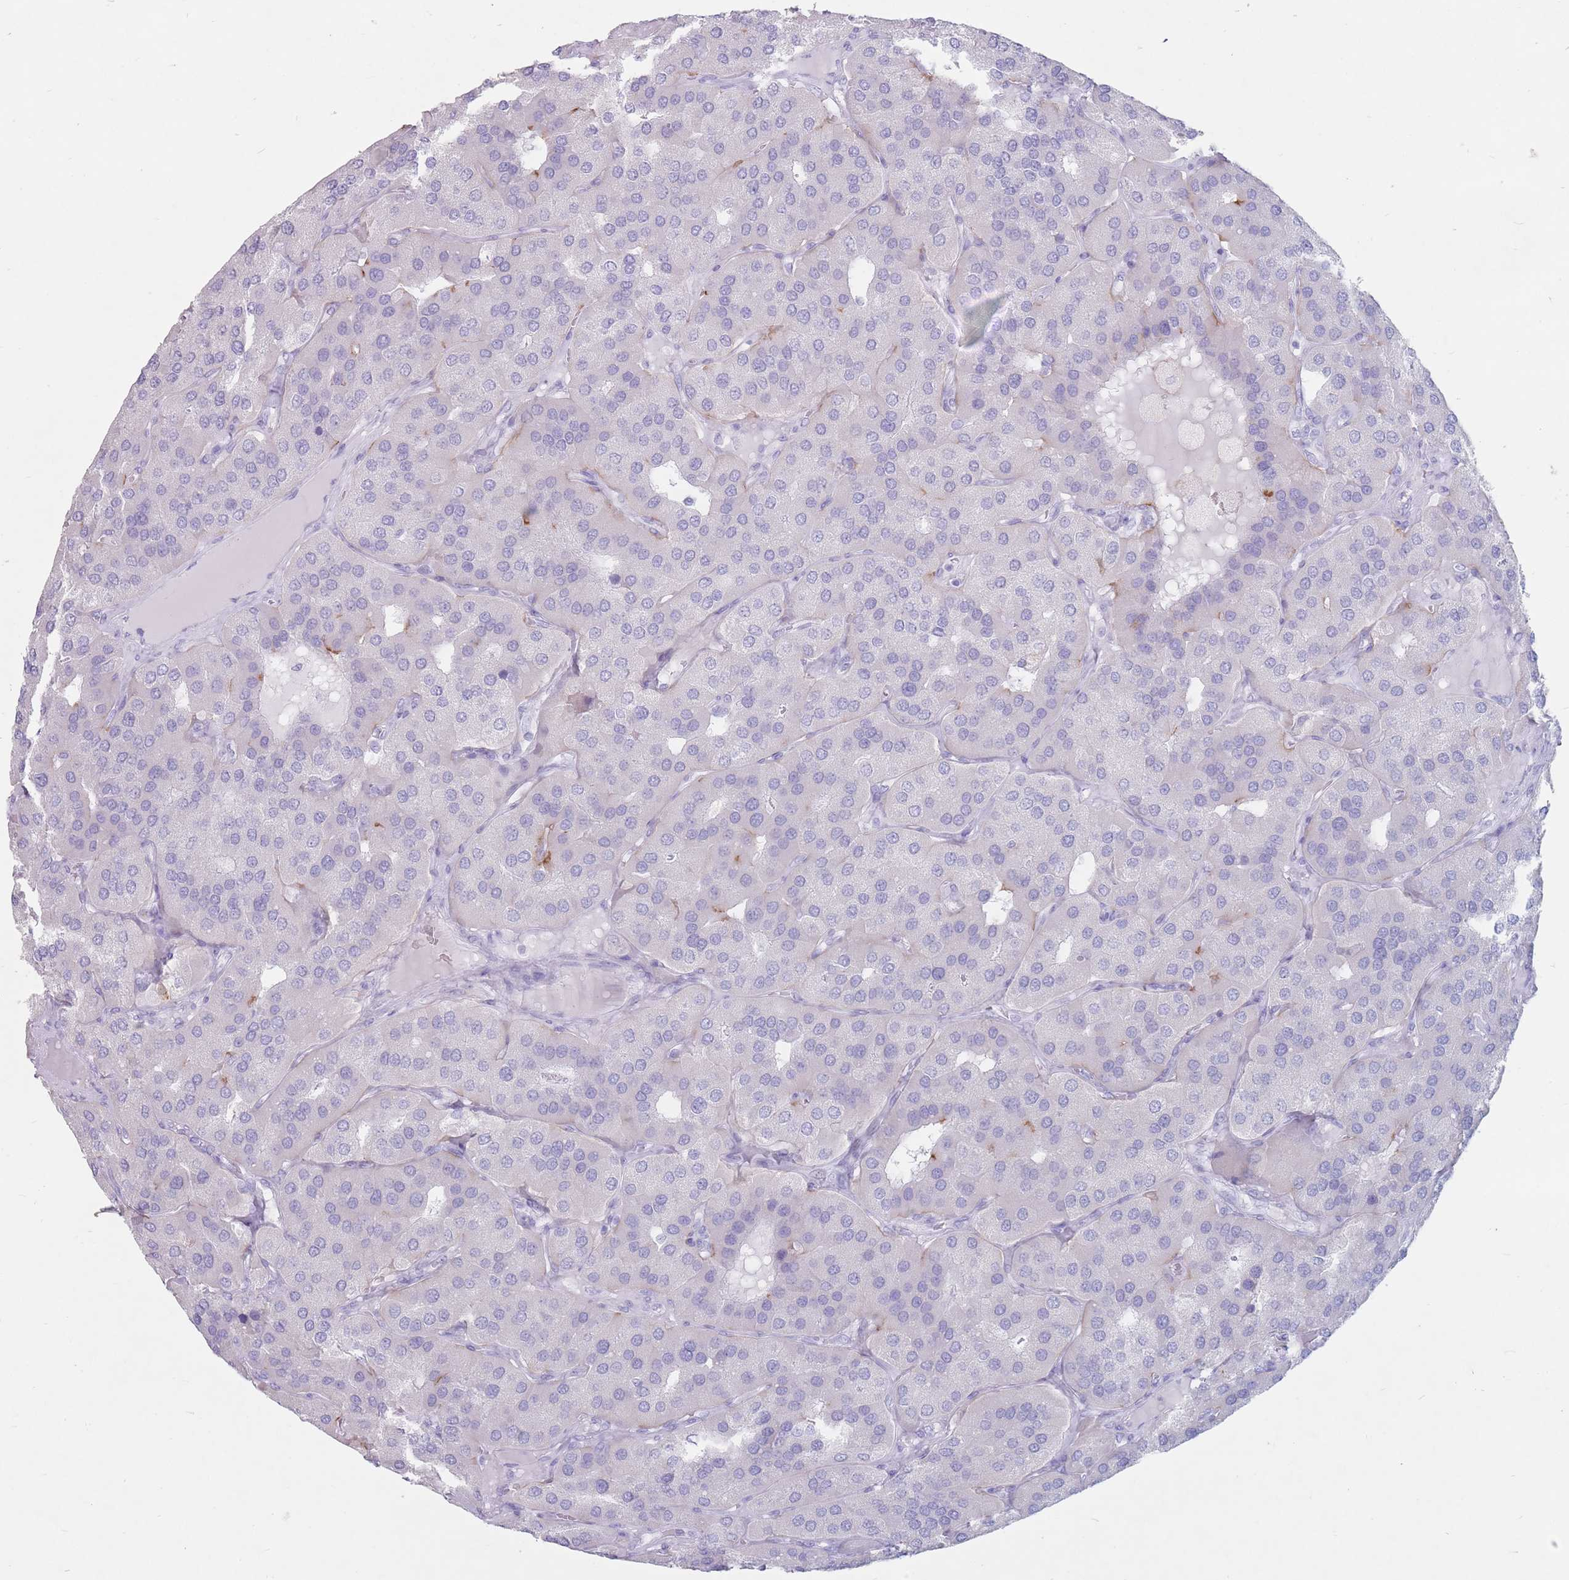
{"staining": {"intensity": "negative", "quantity": "none", "location": "none"}, "tissue": "parathyroid gland", "cell_type": "Glandular cells", "image_type": "normal", "snomed": [{"axis": "morphology", "description": "Normal tissue, NOS"}, {"axis": "morphology", "description": "Adenoma, NOS"}, {"axis": "topography", "description": "Parathyroid gland"}], "caption": "Protein analysis of benign parathyroid gland shows no significant expression in glandular cells. (DAB IHC visualized using brightfield microscopy, high magnification).", "gene": "ST3GAL5", "patient": {"sex": "female", "age": 86}}